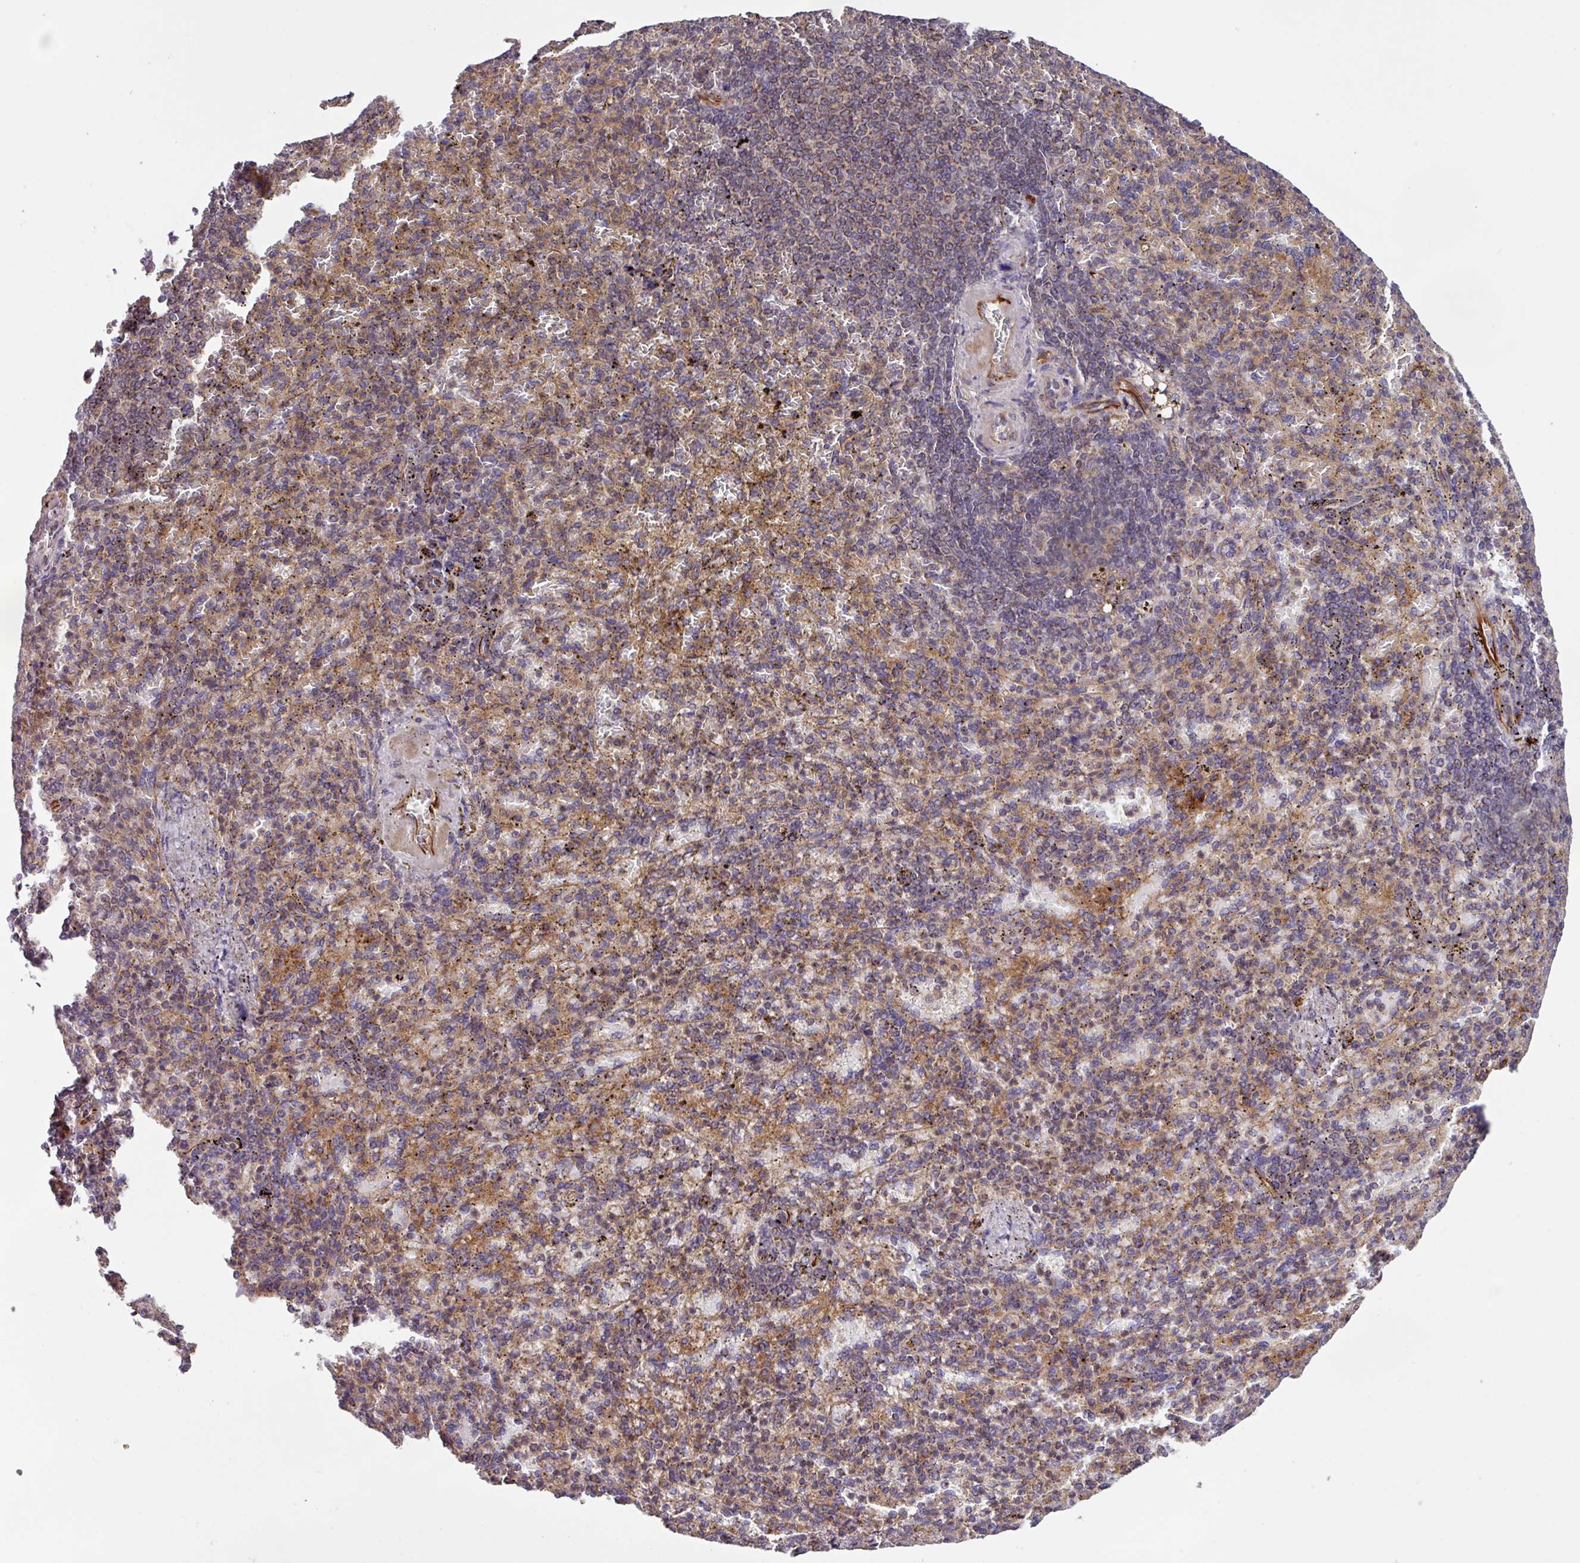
{"staining": {"intensity": "moderate", "quantity": "25%-75%", "location": "cytoplasmic/membranous"}, "tissue": "spleen", "cell_type": "Cells in red pulp", "image_type": "normal", "snomed": [{"axis": "morphology", "description": "Normal tissue, NOS"}, {"axis": "topography", "description": "Spleen"}], "caption": "This micrograph displays immunohistochemistry staining of normal spleen, with medium moderate cytoplasmic/membranous positivity in approximately 25%-75% of cells in red pulp.", "gene": "PLEKHD1", "patient": {"sex": "female", "age": 74}}